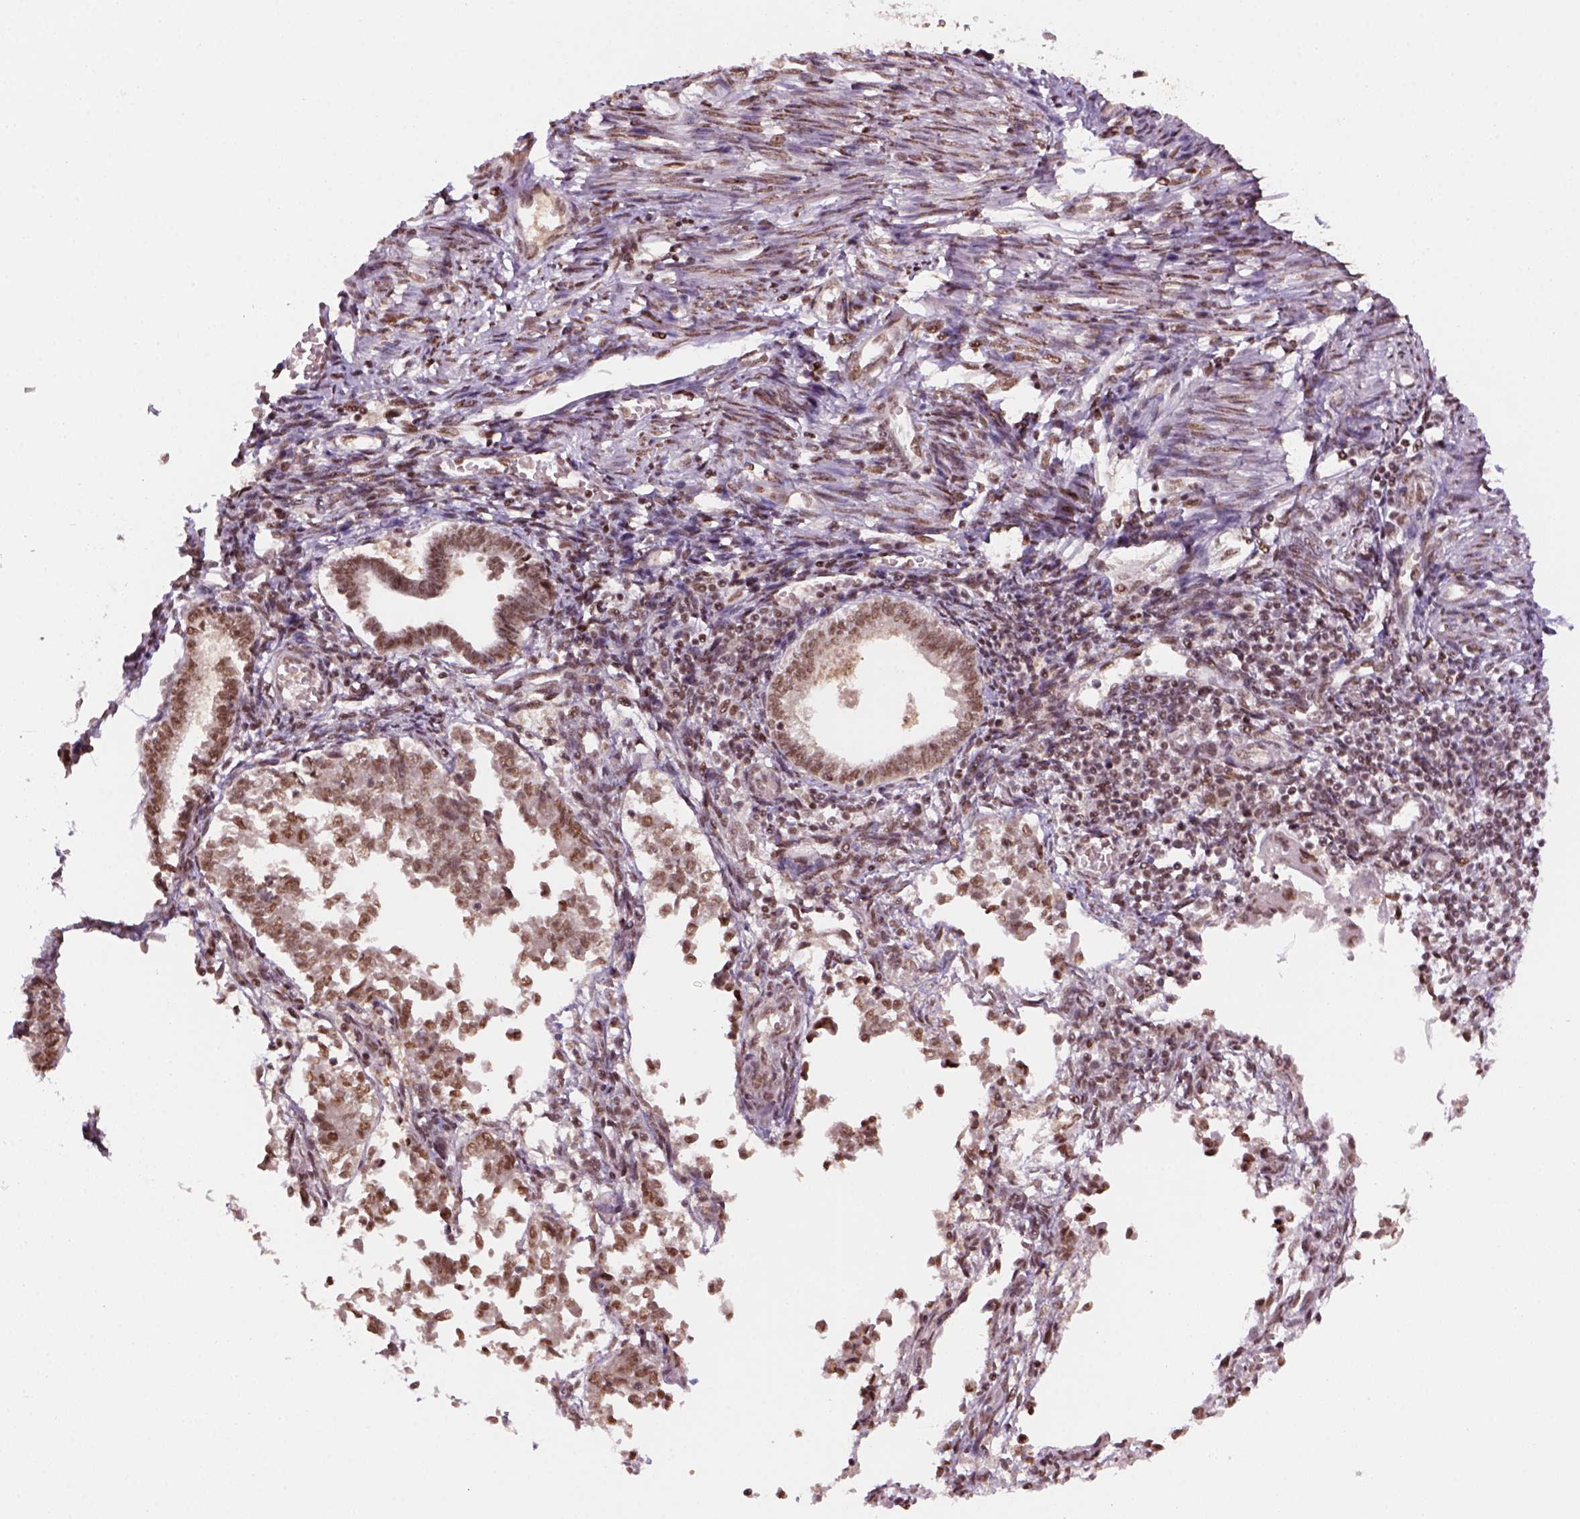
{"staining": {"intensity": "moderate", "quantity": ">75%", "location": "nuclear"}, "tissue": "endometrial cancer", "cell_type": "Tumor cells", "image_type": "cancer", "snomed": [{"axis": "morphology", "description": "Adenocarcinoma, NOS"}, {"axis": "topography", "description": "Endometrium"}], "caption": "High-magnification brightfield microscopy of endometrial cancer (adenocarcinoma) stained with DAB (3,3'-diaminobenzidine) (brown) and counterstained with hematoxylin (blue). tumor cells exhibit moderate nuclear staining is seen in about>75% of cells.", "gene": "GOT1", "patient": {"sex": "female", "age": 65}}